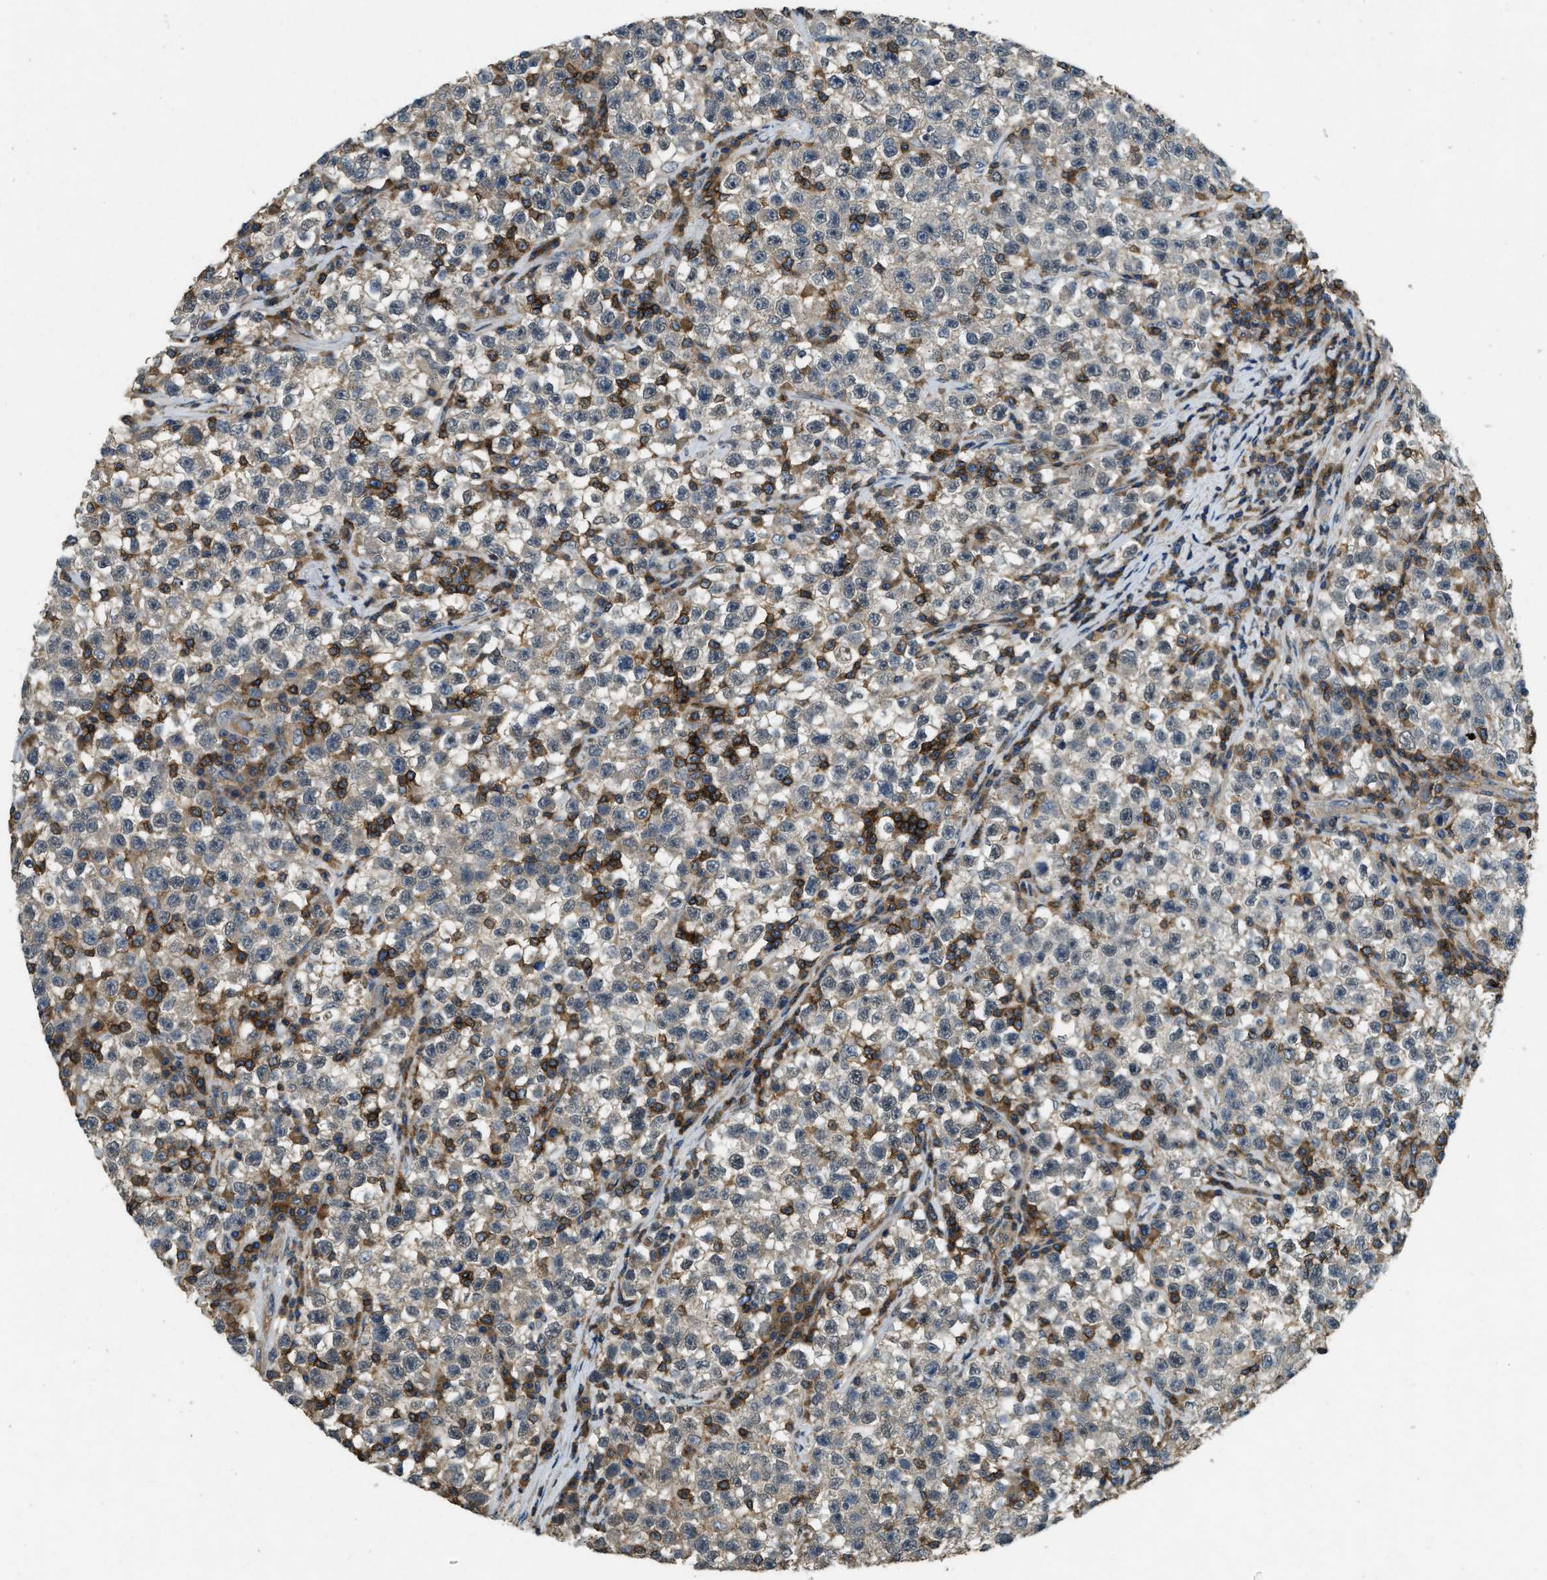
{"staining": {"intensity": "weak", "quantity": "<25%", "location": "cytoplasmic/membranous"}, "tissue": "testis cancer", "cell_type": "Tumor cells", "image_type": "cancer", "snomed": [{"axis": "morphology", "description": "Seminoma, NOS"}, {"axis": "topography", "description": "Testis"}], "caption": "This is an immunohistochemistry photomicrograph of human testis cancer. There is no staining in tumor cells.", "gene": "ATP8B1", "patient": {"sex": "male", "age": 22}}